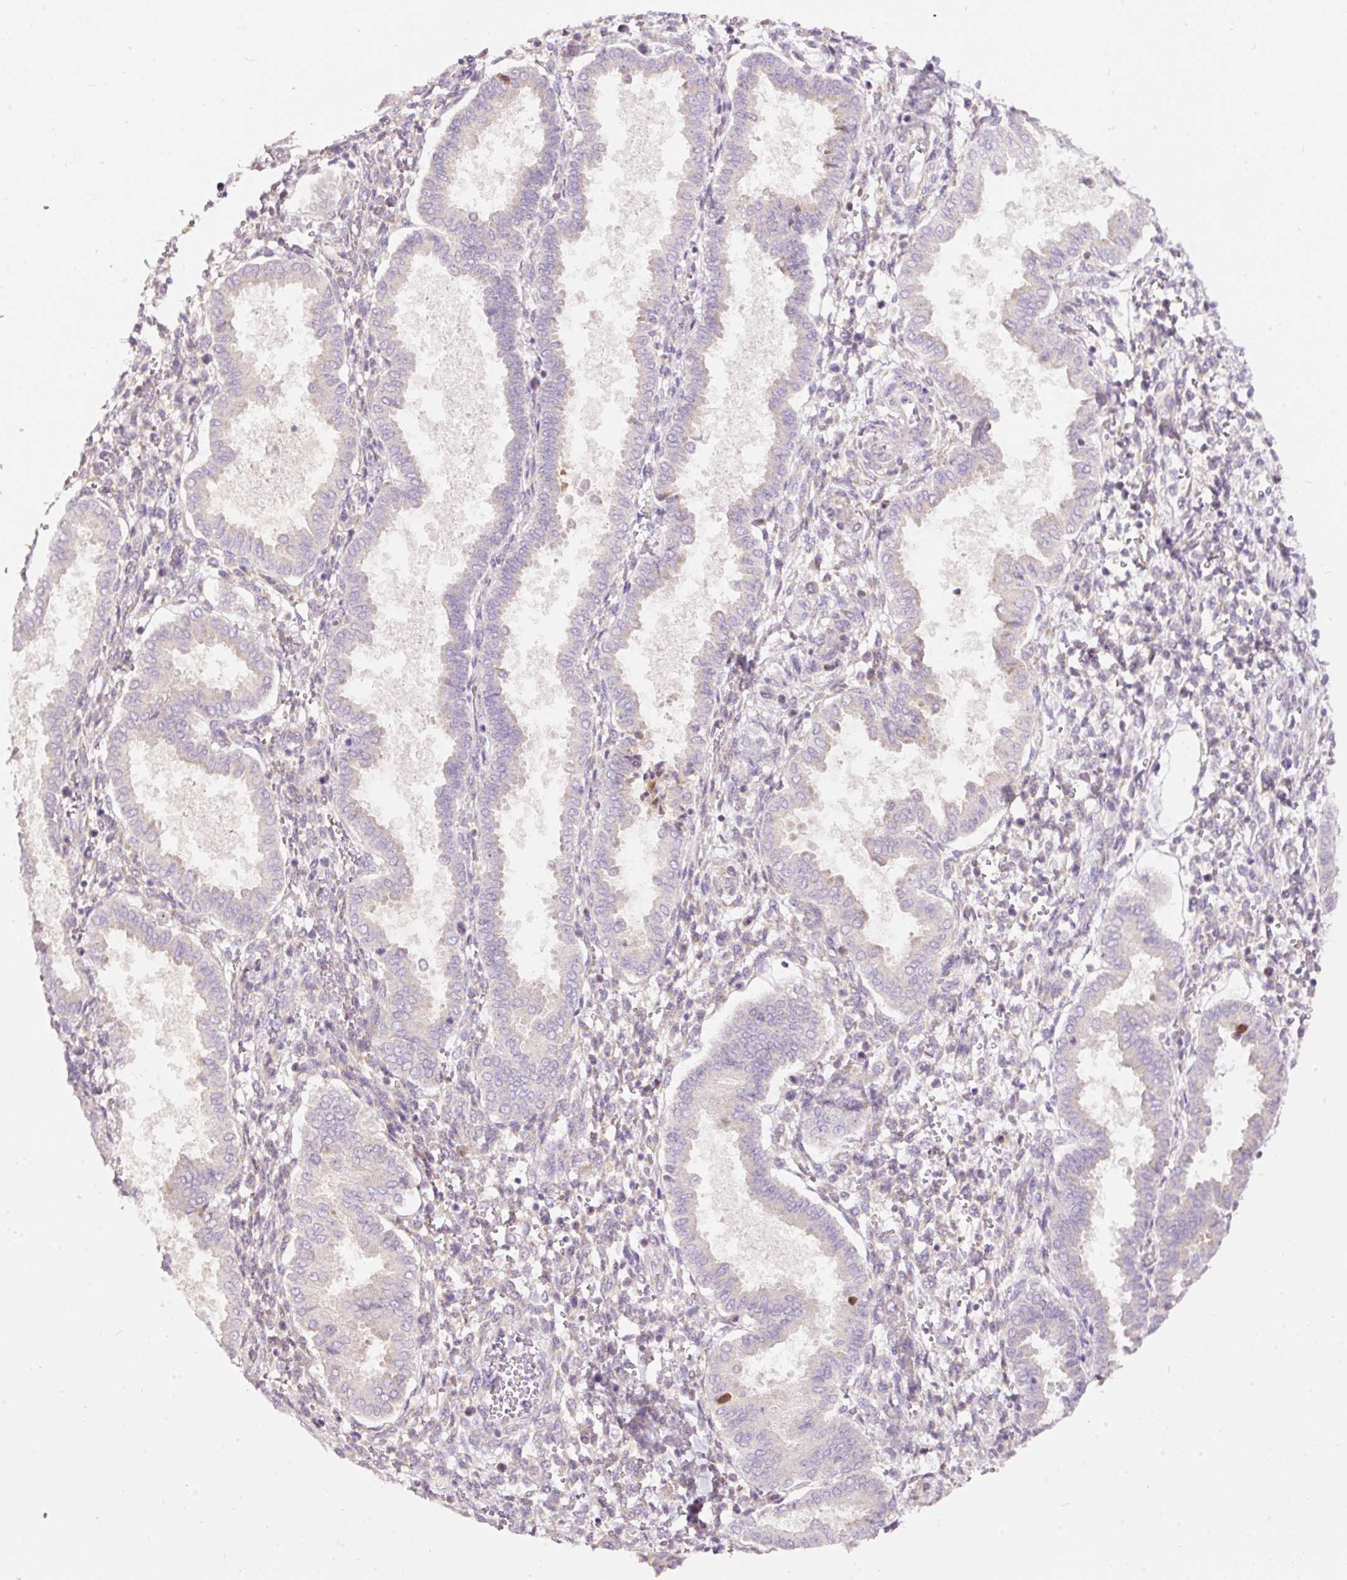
{"staining": {"intensity": "negative", "quantity": "none", "location": "none"}, "tissue": "endometrium", "cell_type": "Cells in endometrial stroma", "image_type": "normal", "snomed": [{"axis": "morphology", "description": "Normal tissue, NOS"}, {"axis": "topography", "description": "Endometrium"}], "caption": "Immunohistochemistry photomicrograph of normal human endometrium stained for a protein (brown), which demonstrates no expression in cells in endometrial stroma.", "gene": "RSPO2", "patient": {"sex": "female", "age": 24}}